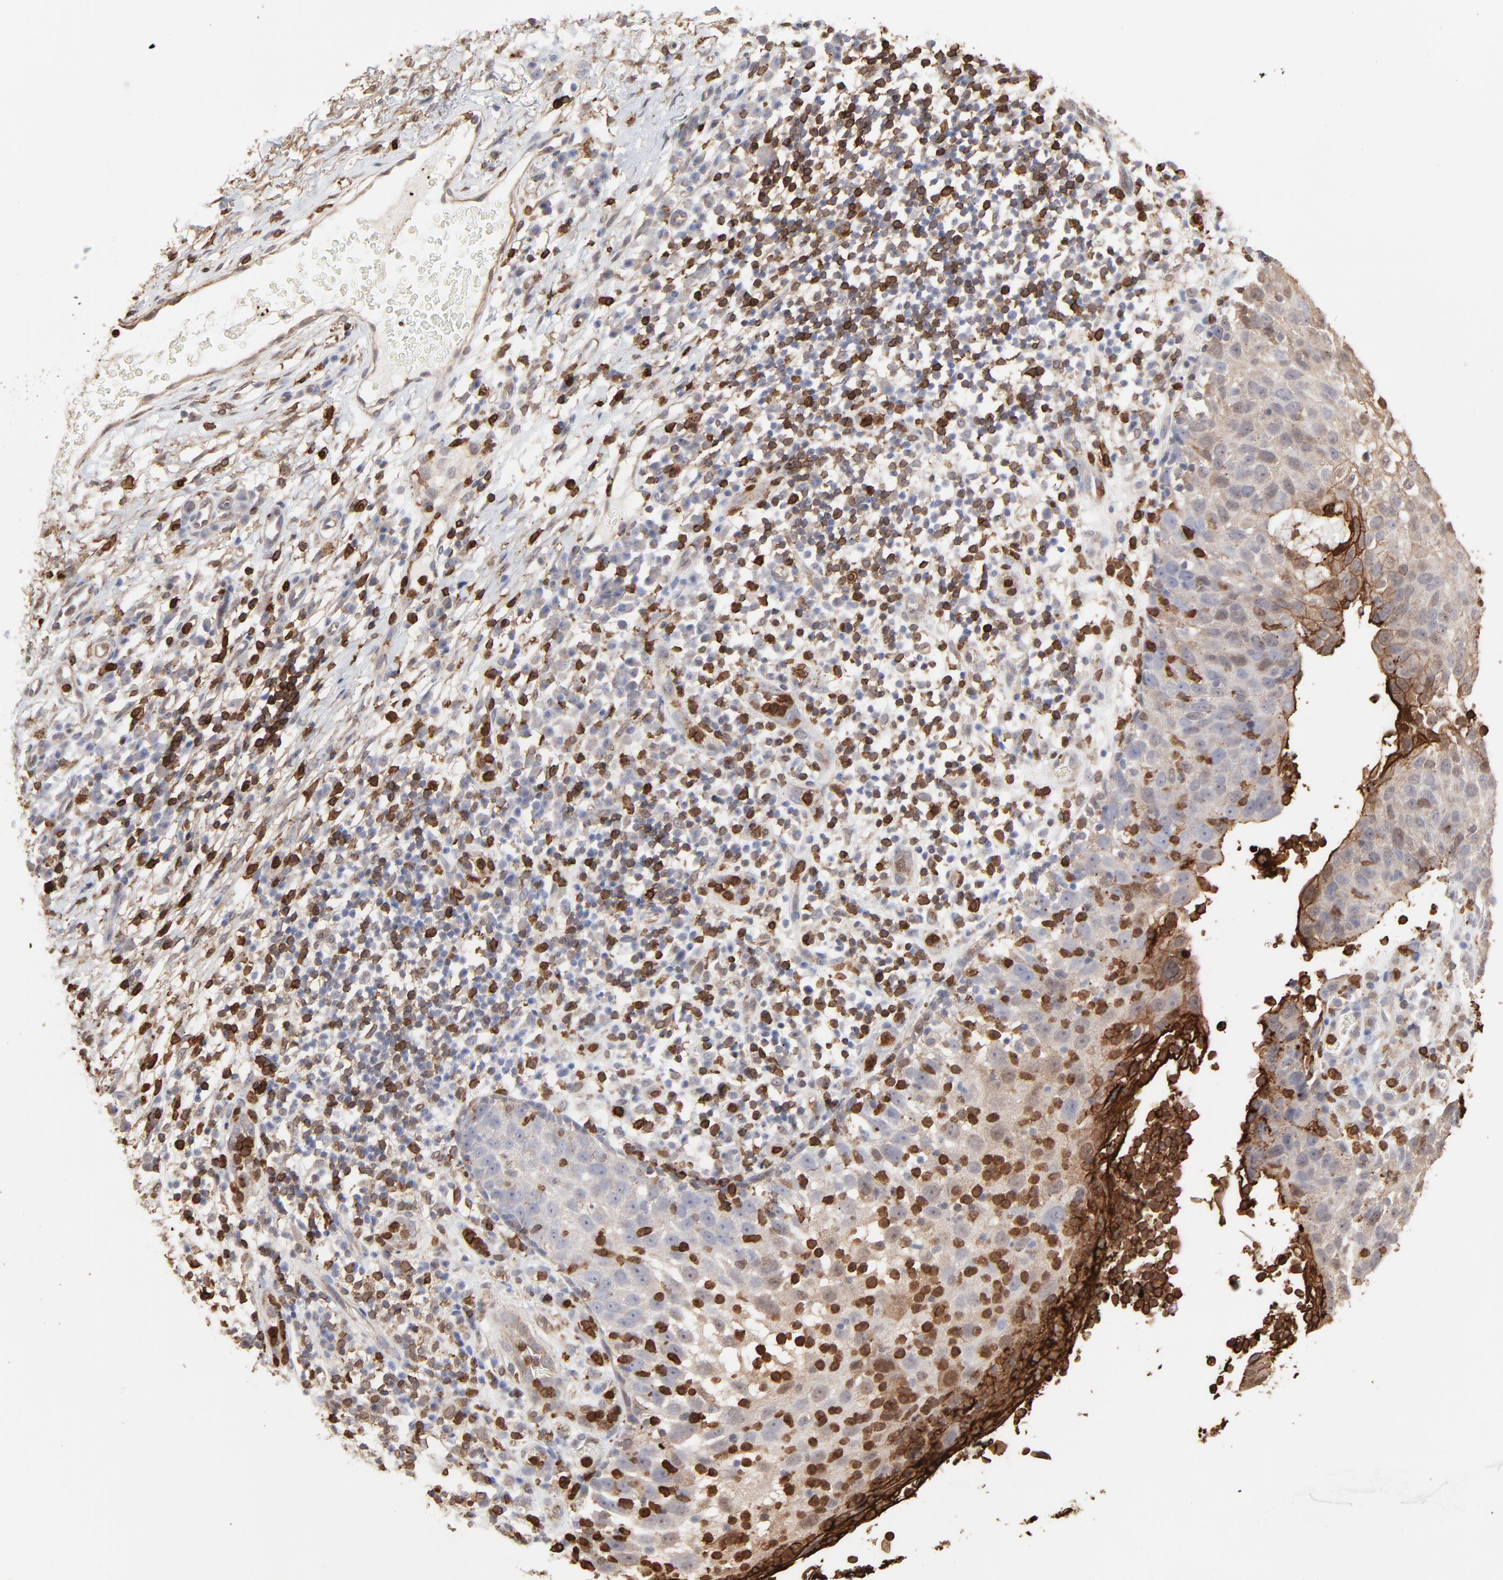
{"staining": {"intensity": "strong", "quantity": "<25%", "location": "cytoplasmic/membranous,nuclear"}, "tissue": "skin cancer", "cell_type": "Tumor cells", "image_type": "cancer", "snomed": [{"axis": "morphology", "description": "Squamous cell carcinoma, NOS"}, {"axis": "topography", "description": "Skin"}], "caption": "Immunohistochemical staining of squamous cell carcinoma (skin) displays medium levels of strong cytoplasmic/membranous and nuclear staining in about <25% of tumor cells.", "gene": "SLC6A14", "patient": {"sex": "male", "age": 87}}